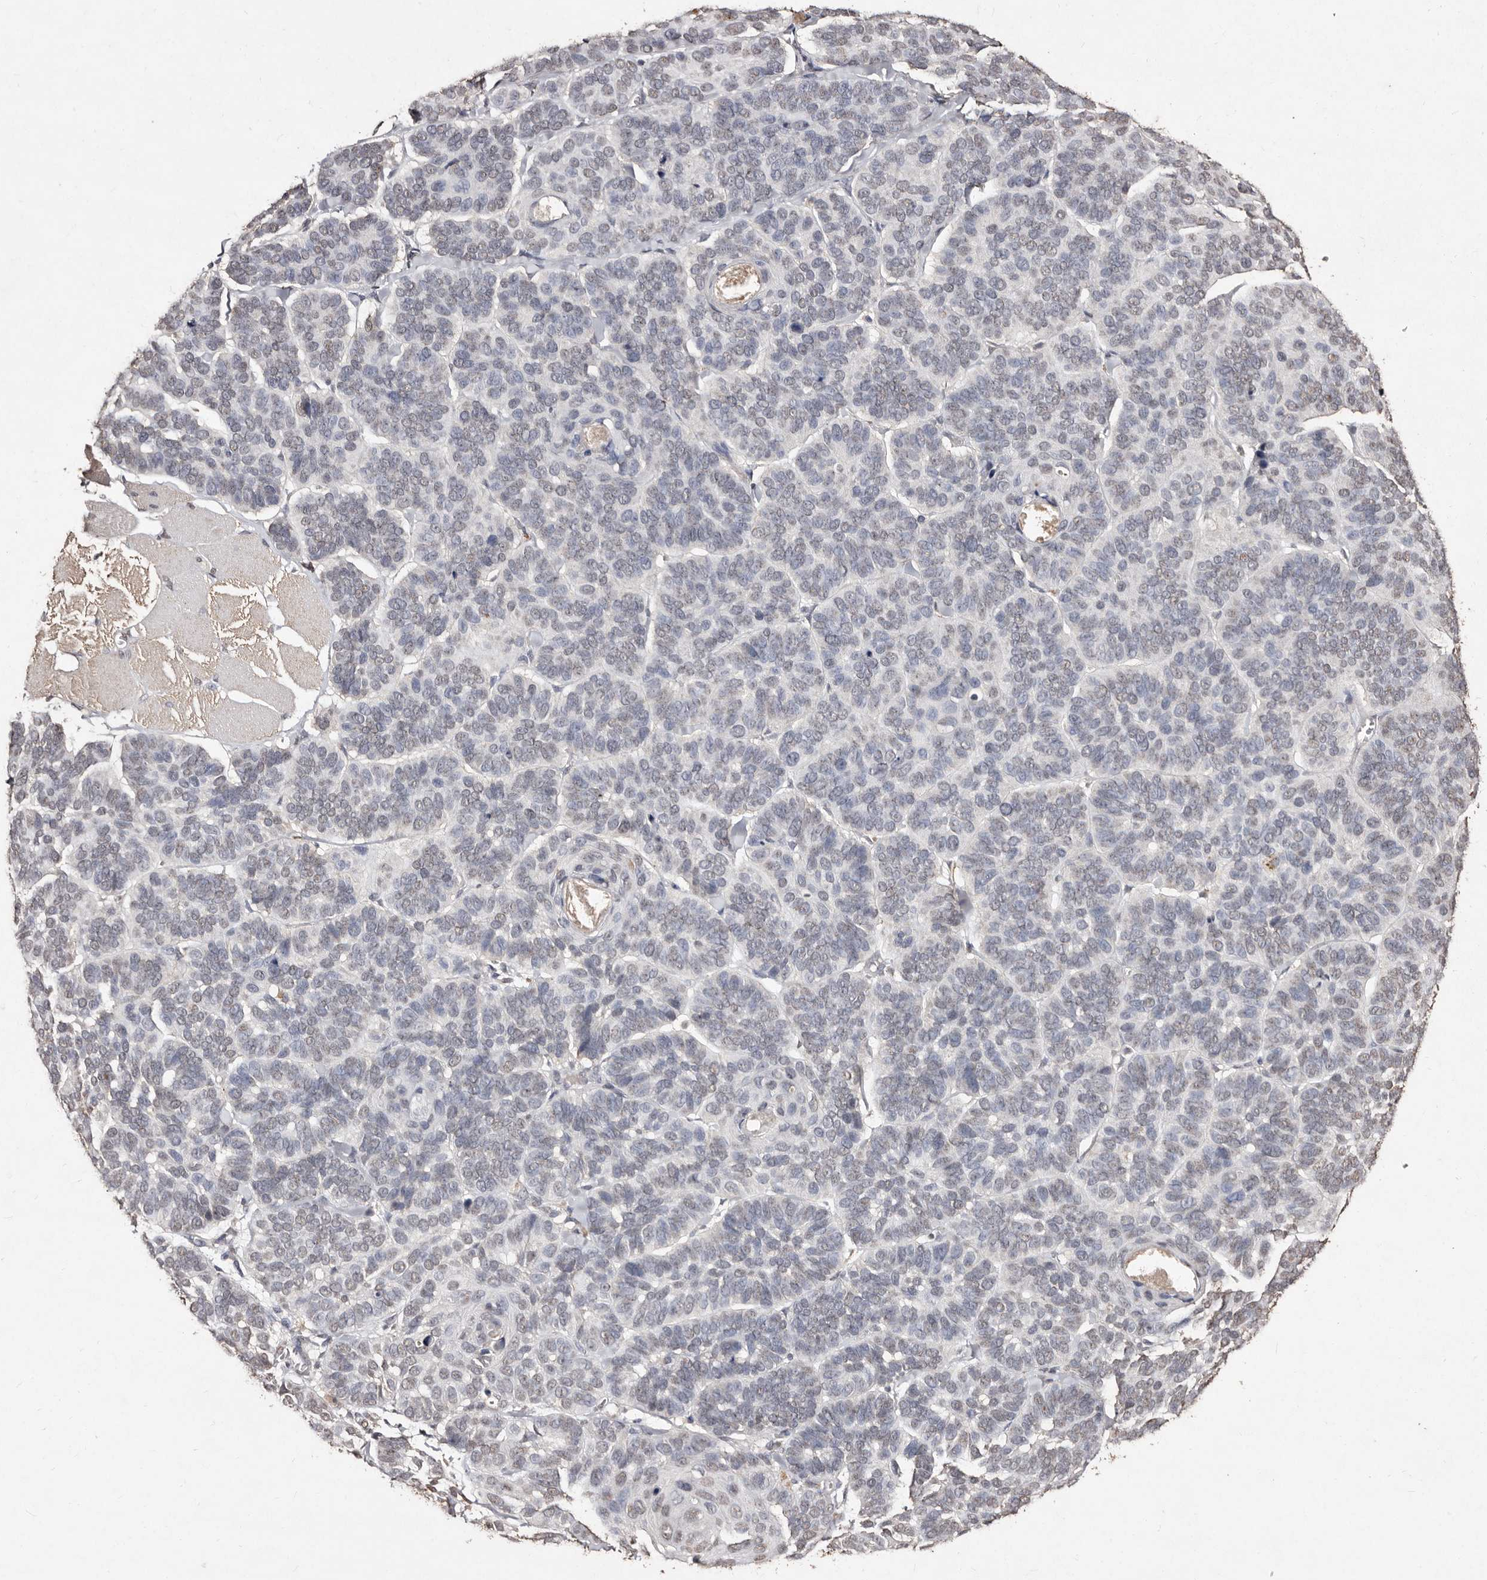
{"staining": {"intensity": "negative", "quantity": "none", "location": "none"}, "tissue": "skin cancer", "cell_type": "Tumor cells", "image_type": "cancer", "snomed": [{"axis": "morphology", "description": "Basal cell carcinoma"}, {"axis": "topography", "description": "Skin"}], "caption": "High magnification brightfield microscopy of basal cell carcinoma (skin) stained with DAB (3,3'-diaminobenzidine) (brown) and counterstained with hematoxylin (blue): tumor cells show no significant staining.", "gene": "ERBB4", "patient": {"sex": "male", "age": 62}}